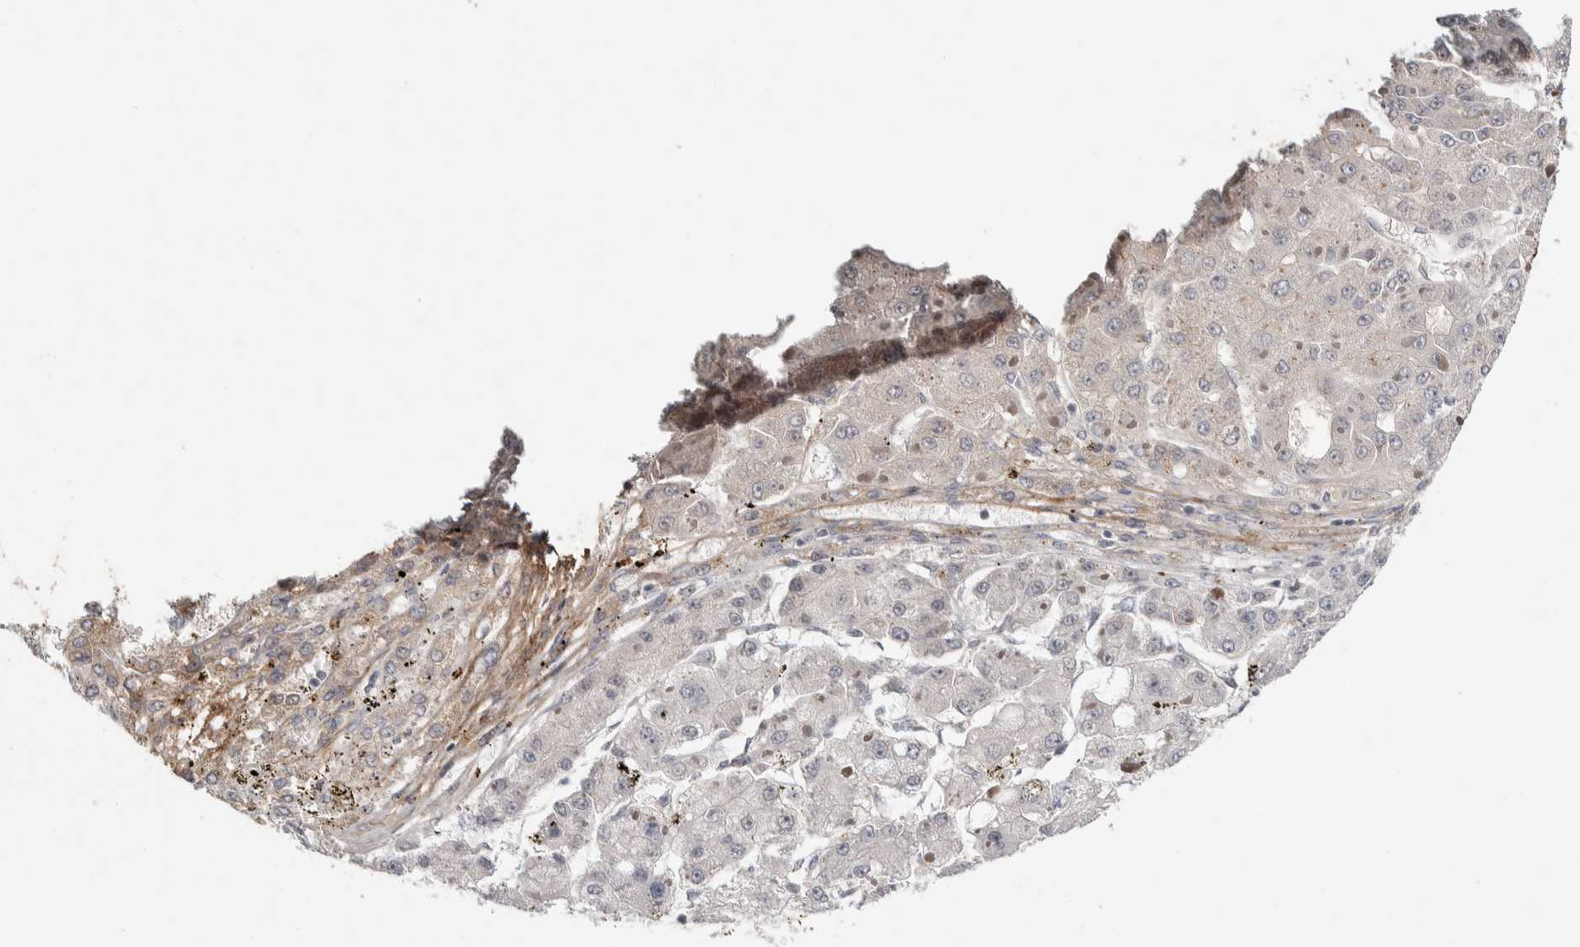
{"staining": {"intensity": "negative", "quantity": "none", "location": "none"}, "tissue": "liver cancer", "cell_type": "Tumor cells", "image_type": "cancer", "snomed": [{"axis": "morphology", "description": "Carcinoma, Hepatocellular, NOS"}, {"axis": "topography", "description": "Liver"}], "caption": "An immunohistochemistry micrograph of liver cancer is shown. There is no staining in tumor cells of liver cancer.", "gene": "ASPN", "patient": {"sex": "female", "age": 73}}